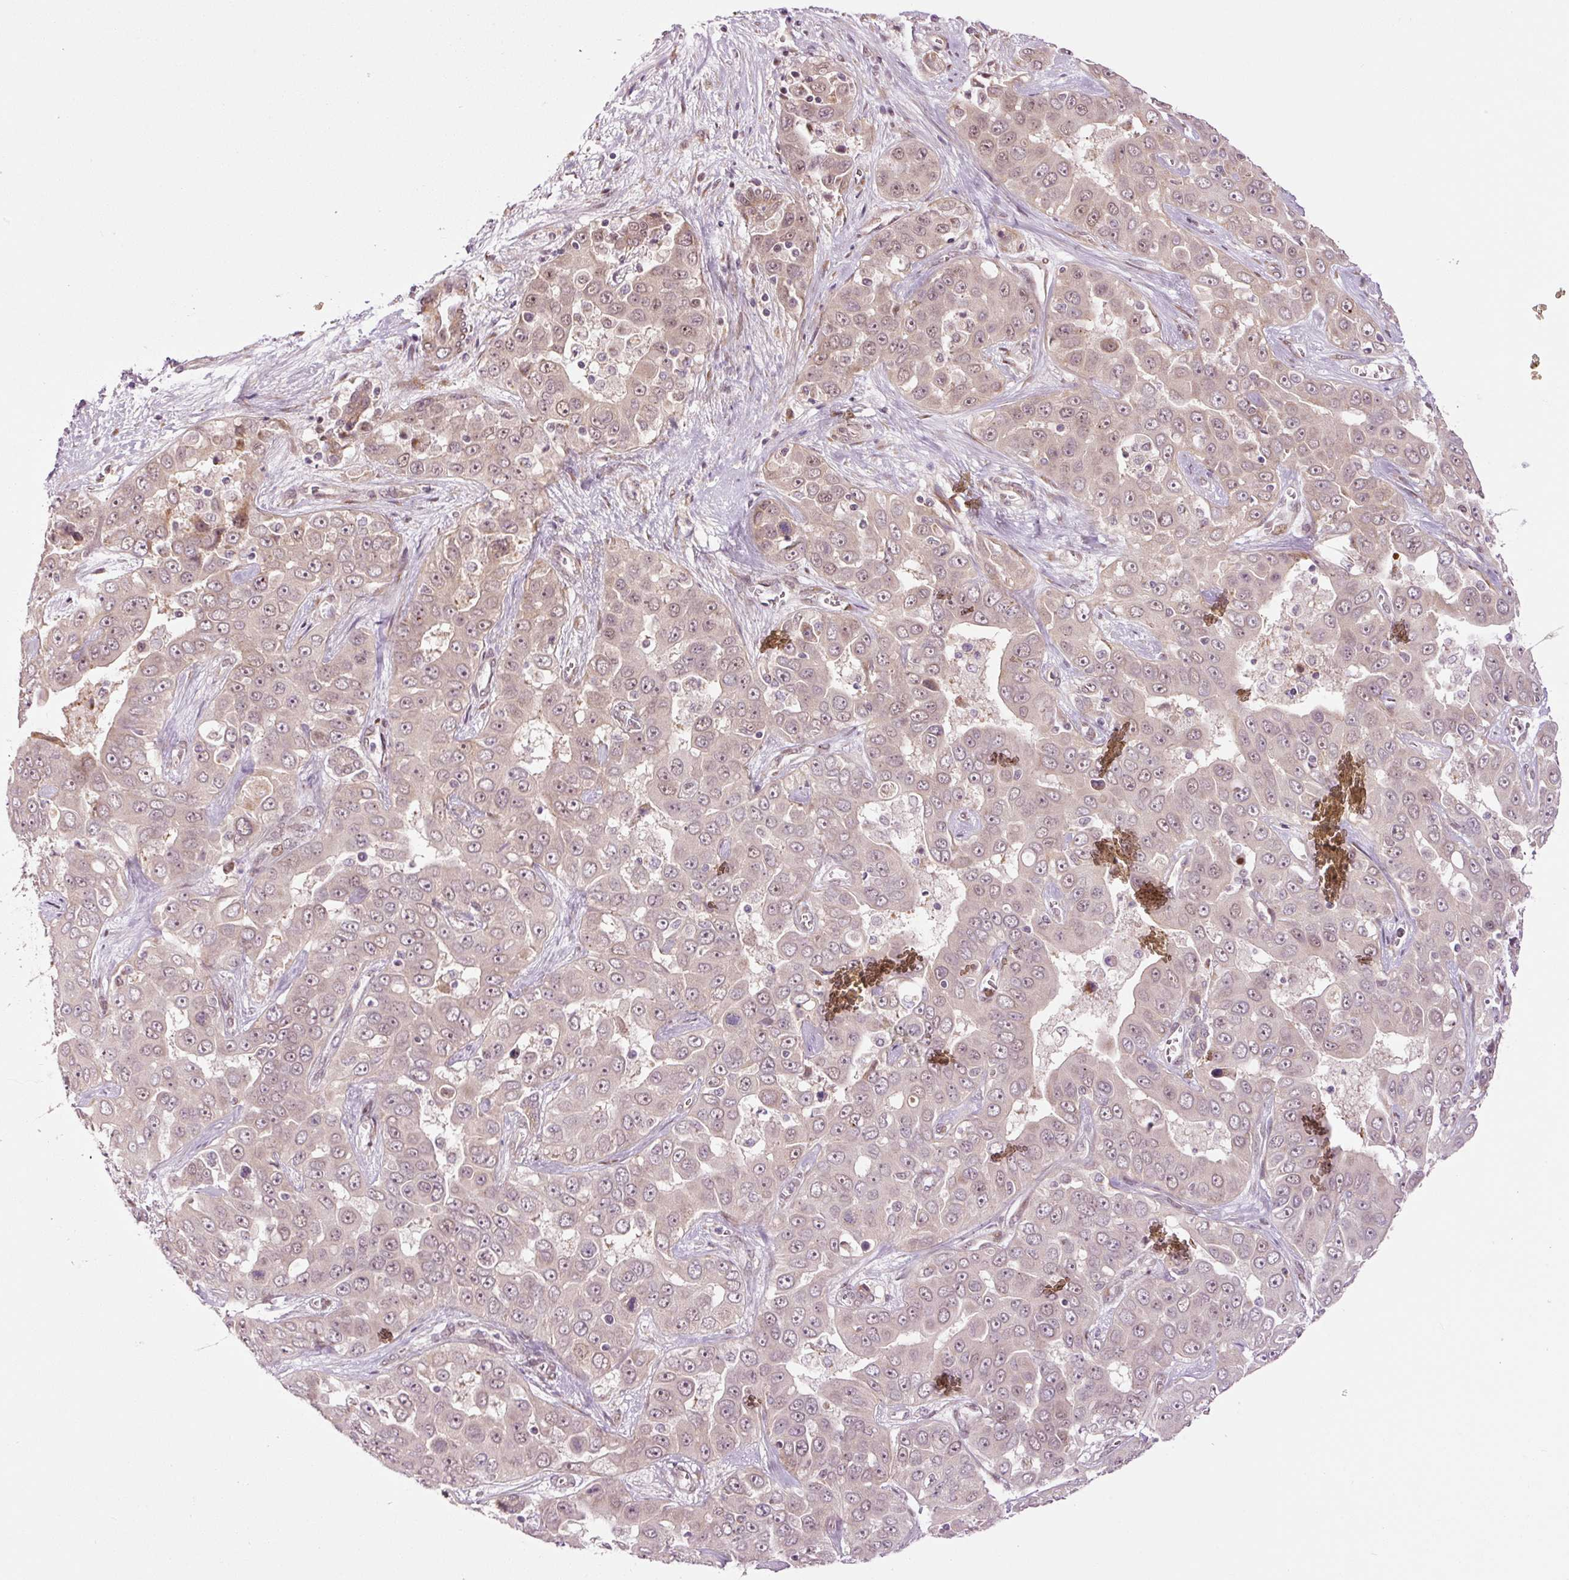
{"staining": {"intensity": "weak", "quantity": "25%-75%", "location": "nuclear"}, "tissue": "liver cancer", "cell_type": "Tumor cells", "image_type": "cancer", "snomed": [{"axis": "morphology", "description": "Cholangiocarcinoma"}, {"axis": "topography", "description": "Liver"}], "caption": "Cholangiocarcinoma (liver) stained with a protein marker displays weak staining in tumor cells.", "gene": "ANKRD20A1", "patient": {"sex": "female", "age": 52}}